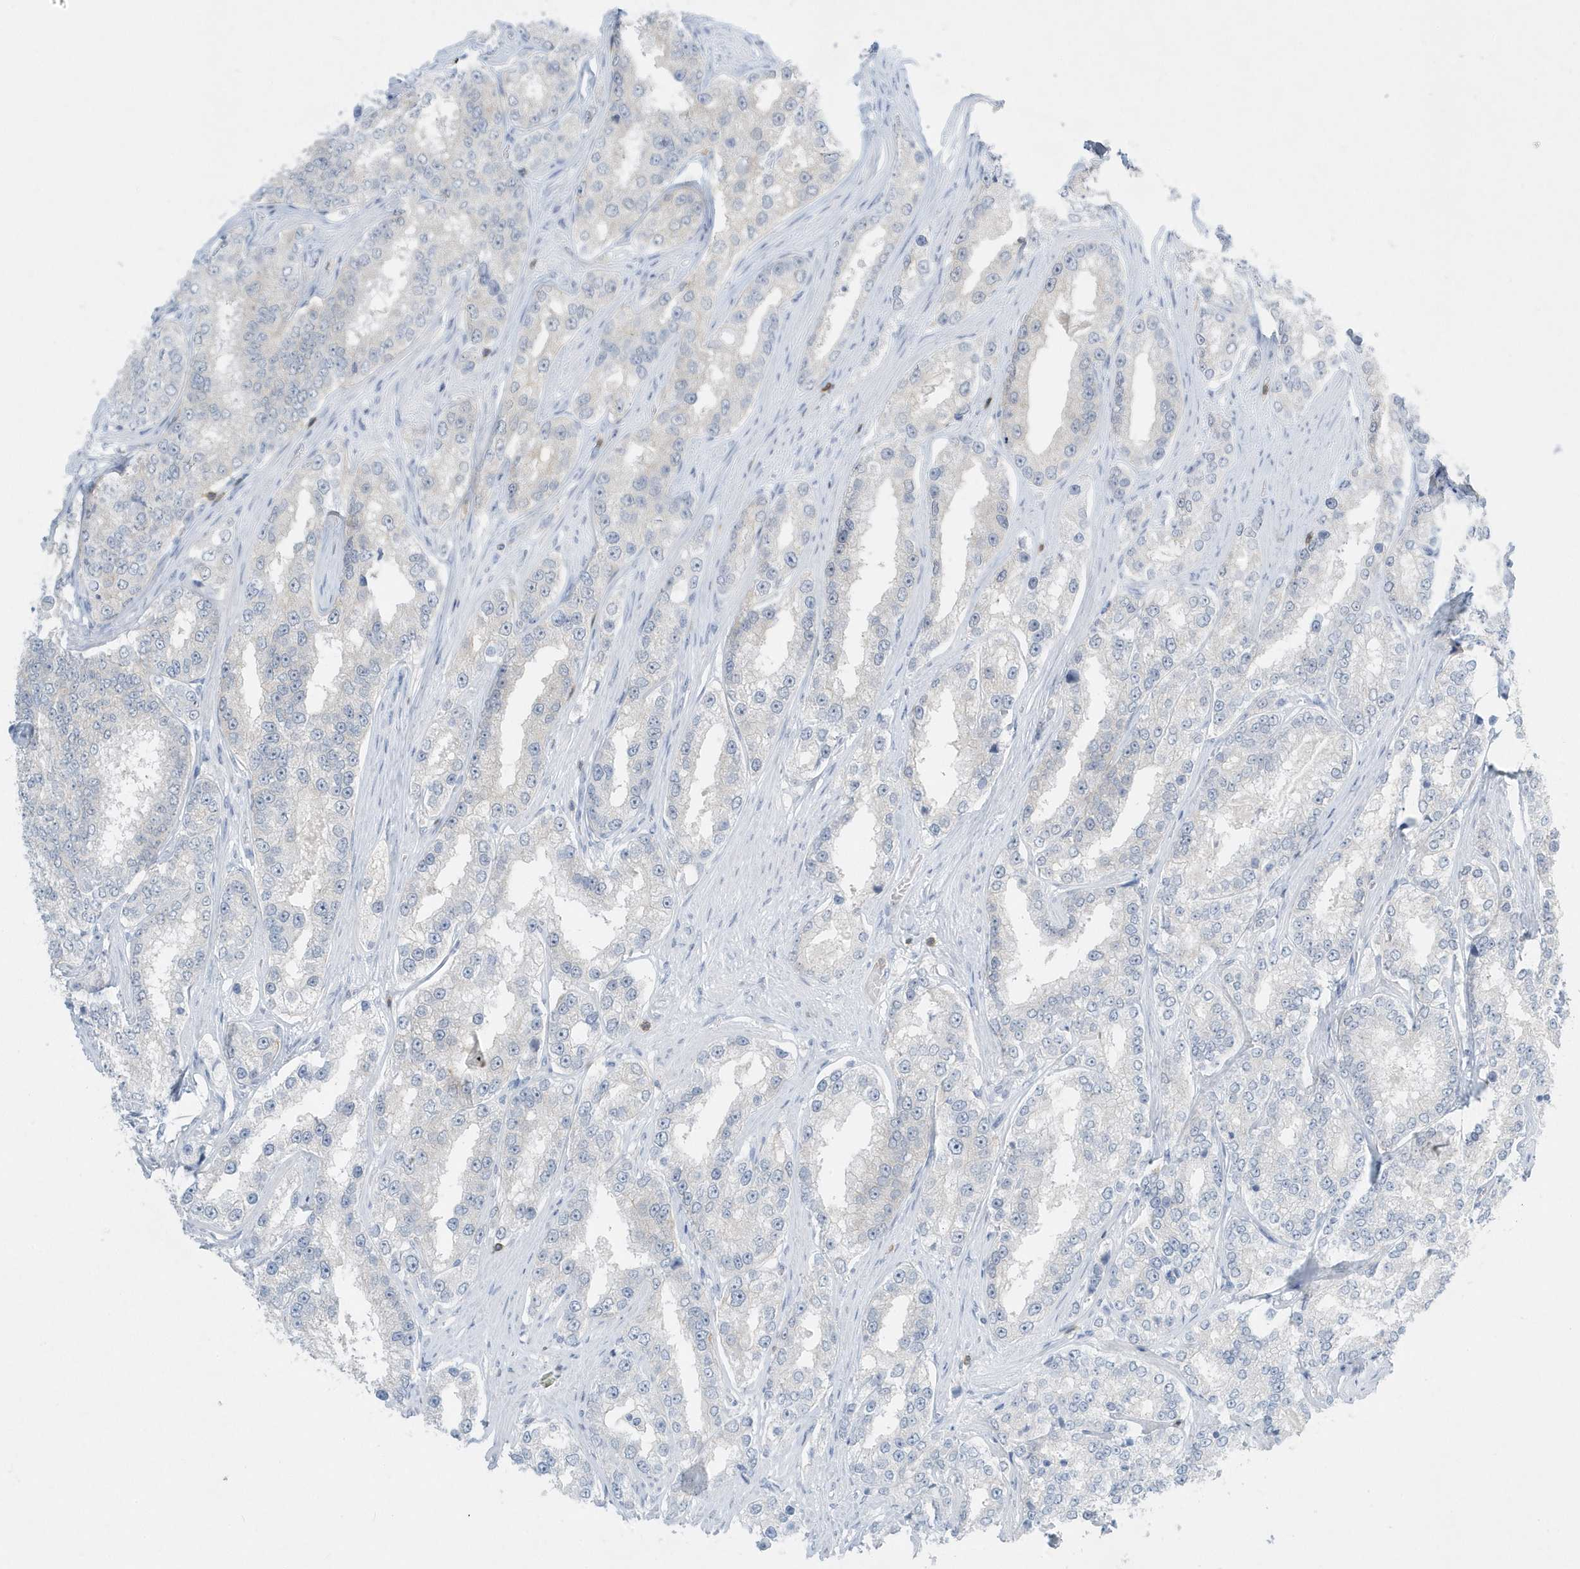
{"staining": {"intensity": "negative", "quantity": "none", "location": "none"}, "tissue": "prostate cancer", "cell_type": "Tumor cells", "image_type": "cancer", "snomed": [{"axis": "morphology", "description": "Normal tissue, NOS"}, {"axis": "morphology", "description": "Adenocarcinoma, High grade"}, {"axis": "topography", "description": "Prostate"}], "caption": "Immunohistochemistry (IHC) micrograph of human high-grade adenocarcinoma (prostate) stained for a protein (brown), which demonstrates no staining in tumor cells. The staining was performed using DAB to visualize the protein expression in brown, while the nuclei were stained in blue with hematoxylin (Magnification: 20x).", "gene": "PSD4", "patient": {"sex": "male", "age": 83}}